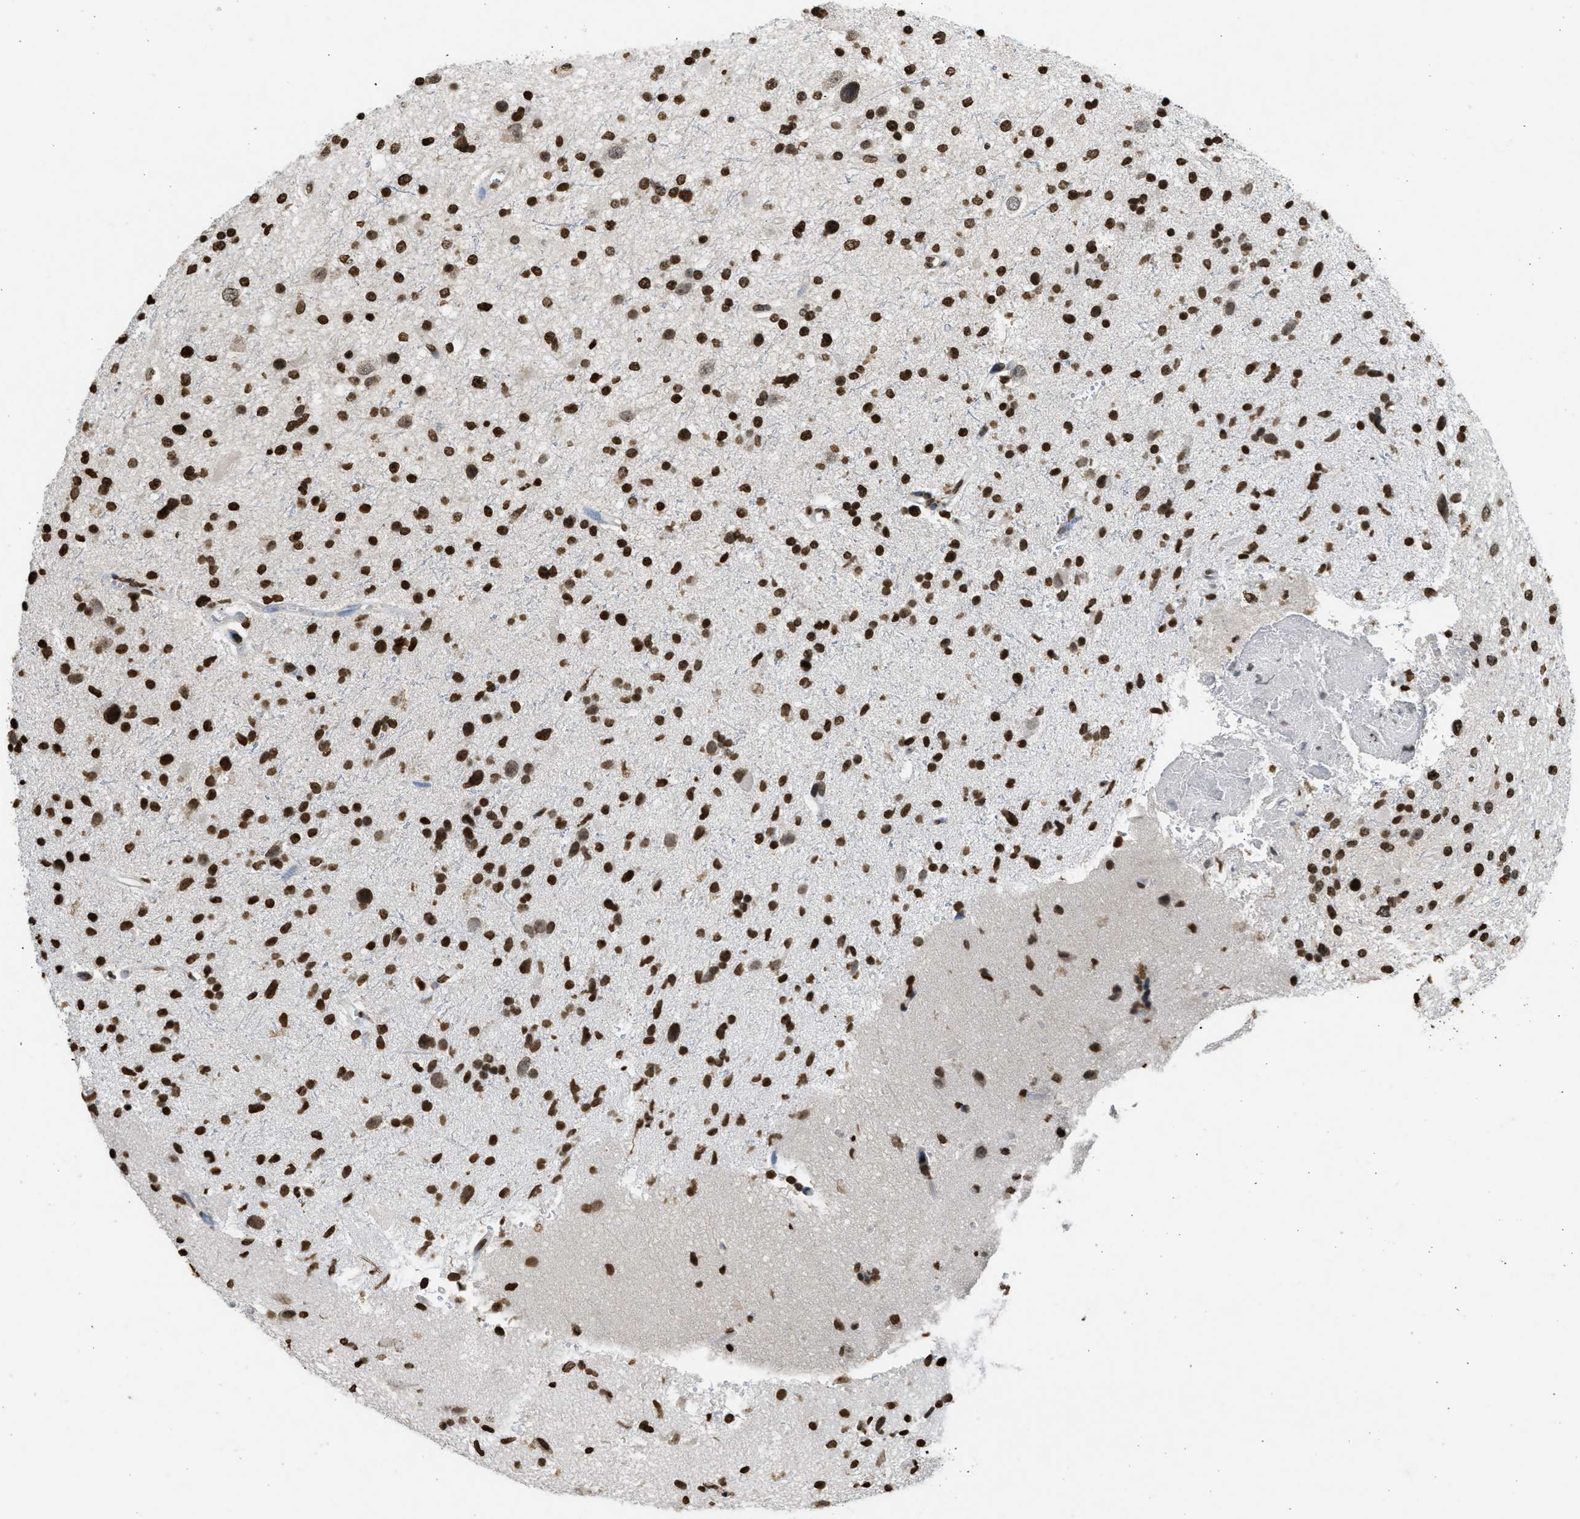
{"staining": {"intensity": "strong", "quantity": ">75%", "location": "nuclear"}, "tissue": "glioma", "cell_type": "Tumor cells", "image_type": "cancer", "snomed": [{"axis": "morphology", "description": "Glioma, malignant, High grade"}, {"axis": "topography", "description": "Brain"}], "caption": "Strong nuclear staining is present in about >75% of tumor cells in glioma.", "gene": "RRAGC", "patient": {"sex": "male", "age": 33}}